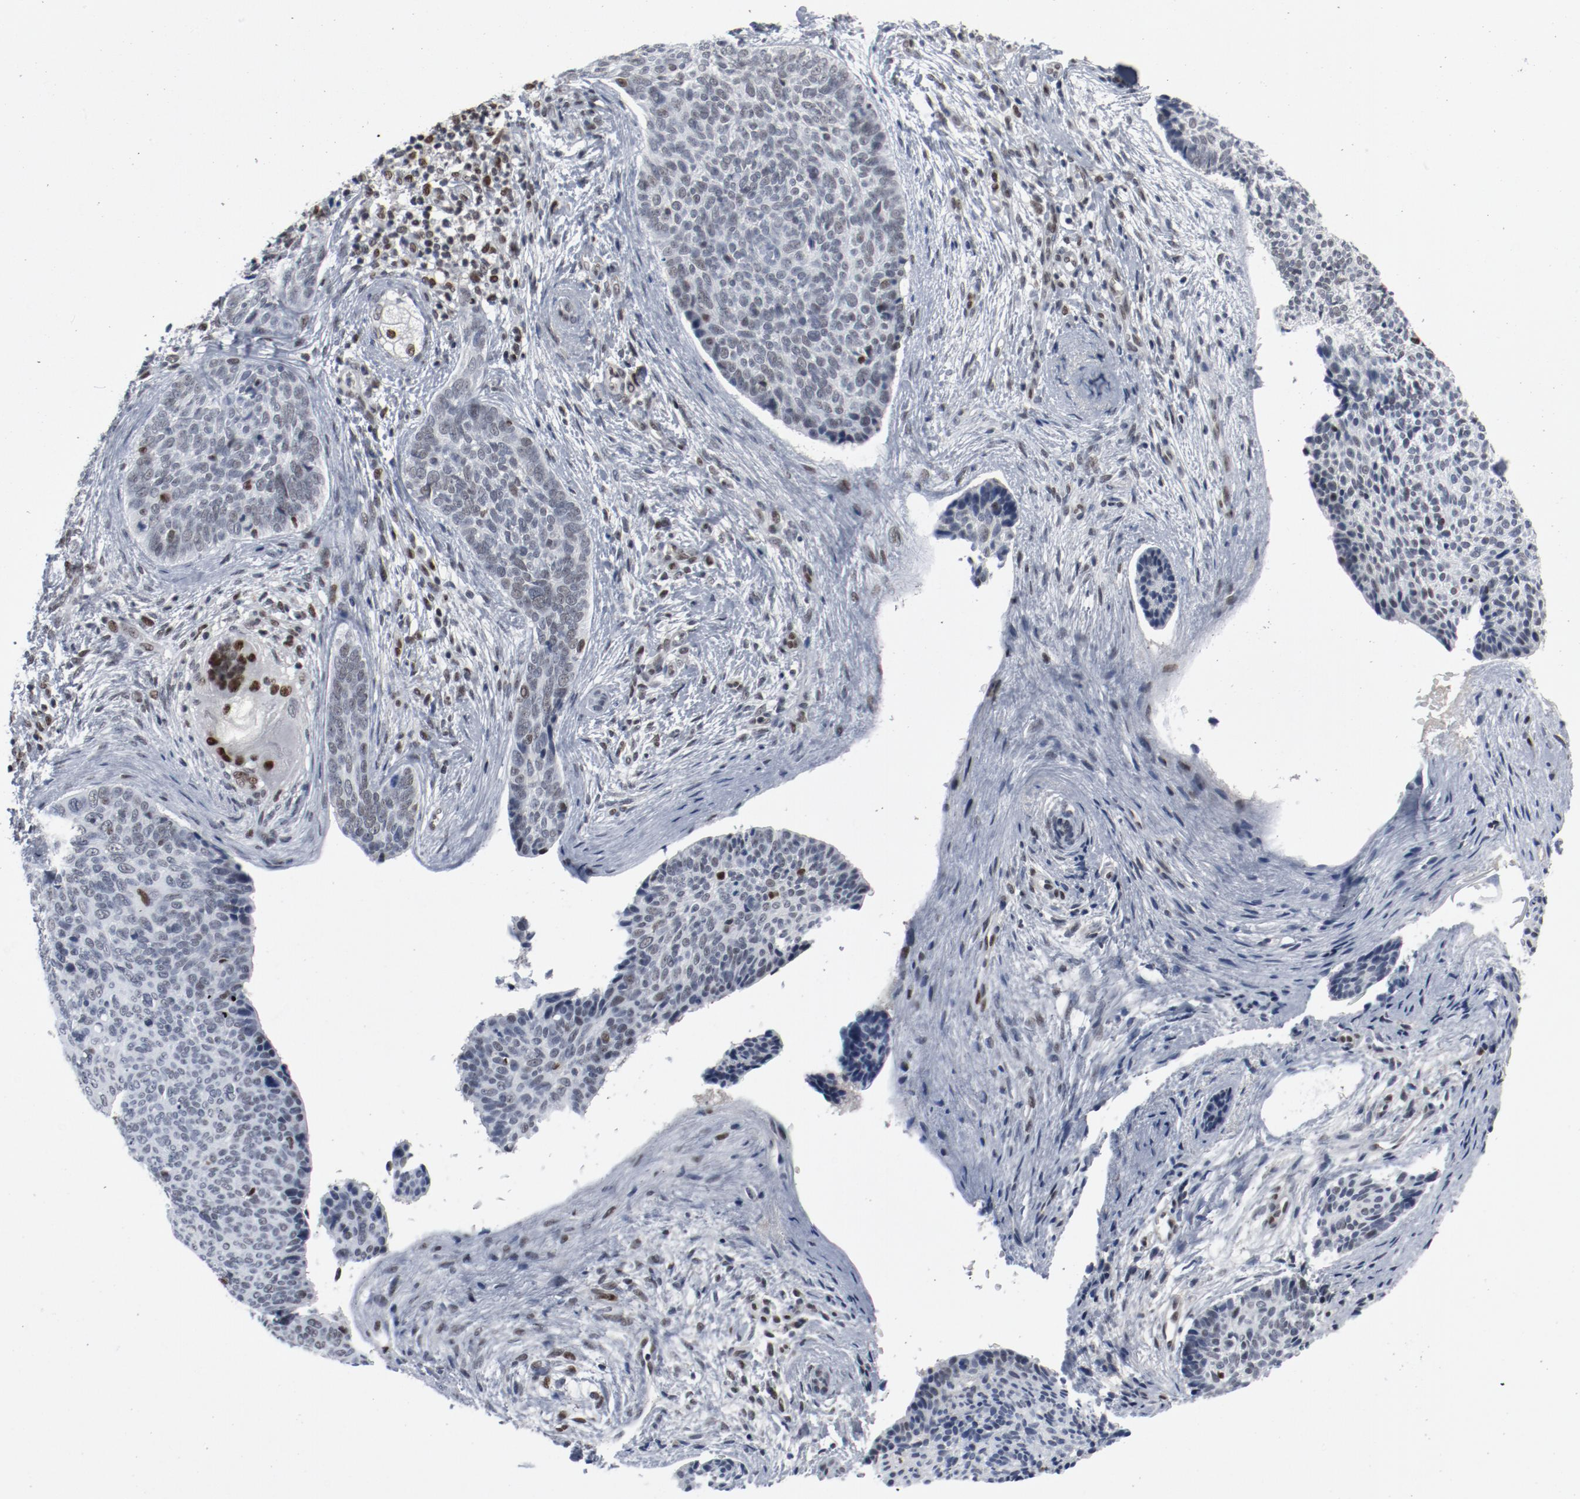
{"staining": {"intensity": "negative", "quantity": "none", "location": "none"}, "tissue": "skin cancer", "cell_type": "Tumor cells", "image_type": "cancer", "snomed": [{"axis": "morphology", "description": "Normal tissue, NOS"}, {"axis": "morphology", "description": "Basal cell carcinoma"}, {"axis": "topography", "description": "Skin"}], "caption": "DAB (3,3'-diaminobenzidine) immunohistochemical staining of human basal cell carcinoma (skin) exhibits no significant expression in tumor cells. Nuclei are stained in blue.", "gene": "JMJD6", "patient": {"sex": "female", "age": 57}}